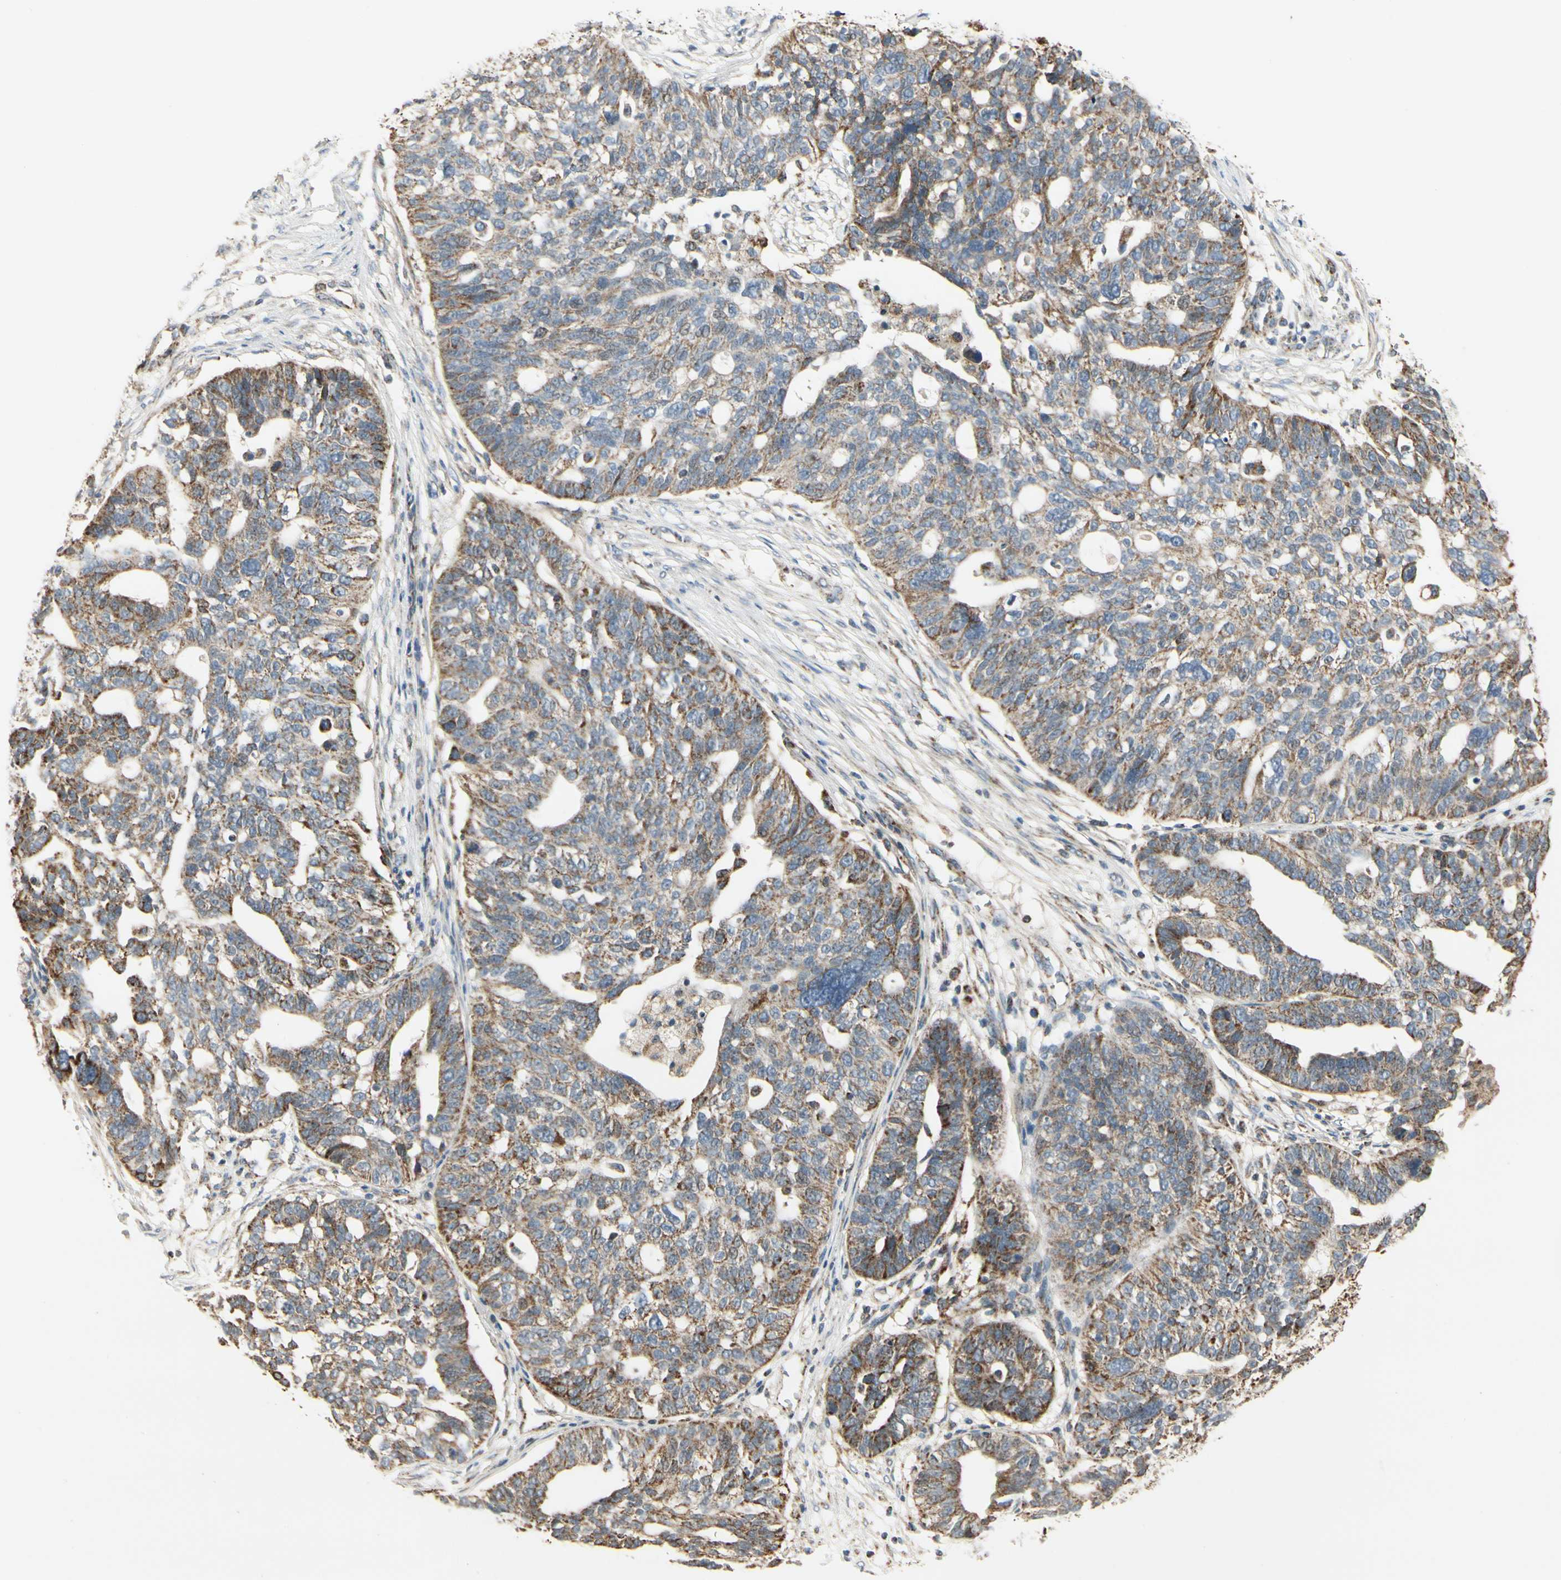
{"staining": {"intensity": "strong", "quantity": "25%-75%", "location": "cytoplasmic/membranous"}, "tissue": "ovarian cancer", "cell_type": "Tumor cells", "image_type": "cancer", "snomed": [{"axis": "morphology", "description": "Cystadenocarcinoma, serous, NOS"}, {"axis": "topography", "description": "Ovary"}], "caption": "Serous cystadenocarcinoma (ovarian) tissue shows strong cytoplasmic/membranous positivity in approximately 25%-75% of tumor cells, visualized by immunohistochemistry. The staining was performed using DAB, with brown indicating positive protein expression. Nuclei are stained blue with hematoxylin.", "gene": "ANKS6", "patient": {"sex": "female", "age": 59}}